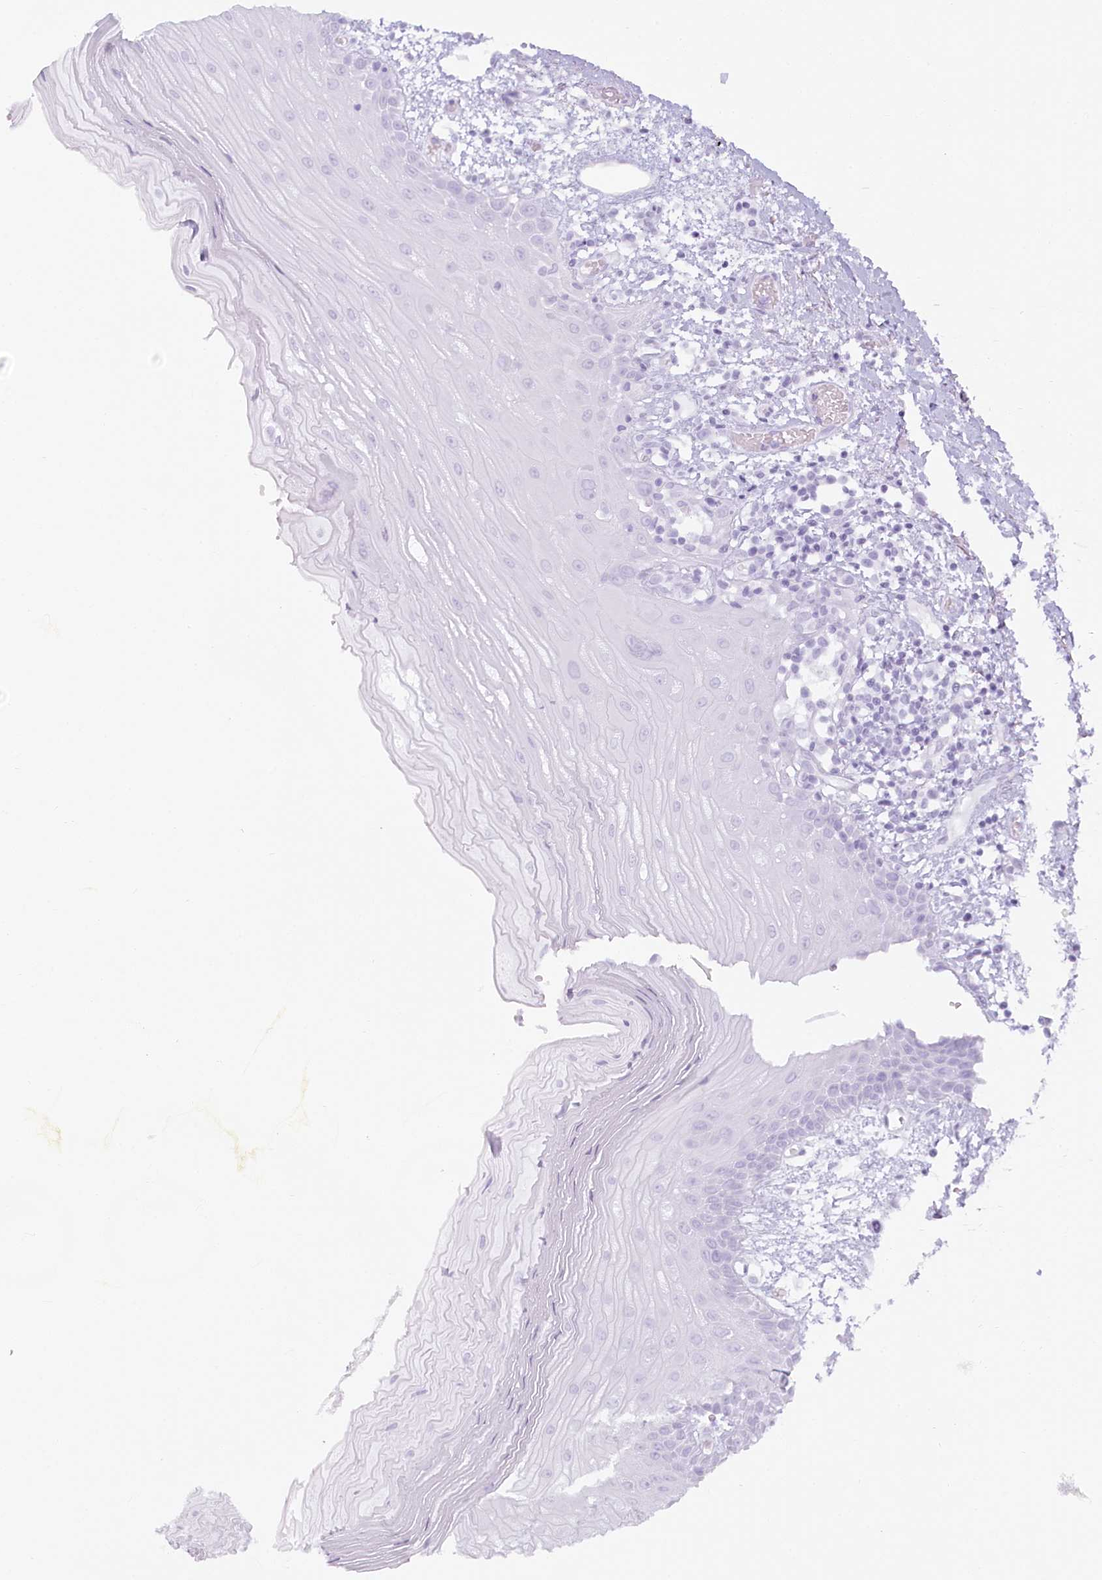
{"staining": {"intensity": "negative", "quantity": "none", "location": "none"}, "tissue": "oral mucosa", "cell_type": "Squamous epithelial cells", "image_type": "normal", "snomed": [{"axis": "morphology", "description": "Normal tissue, NOS"}, {"axis": "topography", "description": "Oral tissue"}], "caption": "Photomicrograph shows no significant protein staining in squamous epithelial cells of unremarkable oral mucosa. The staining was performed using DAB to visualize the protein expression in brown, while the nuclei were stained in blue with hematoxylin (Magnification: 20x).", "gene": "EXOSC7", "patient": {"sex": "male", "age": 52}}